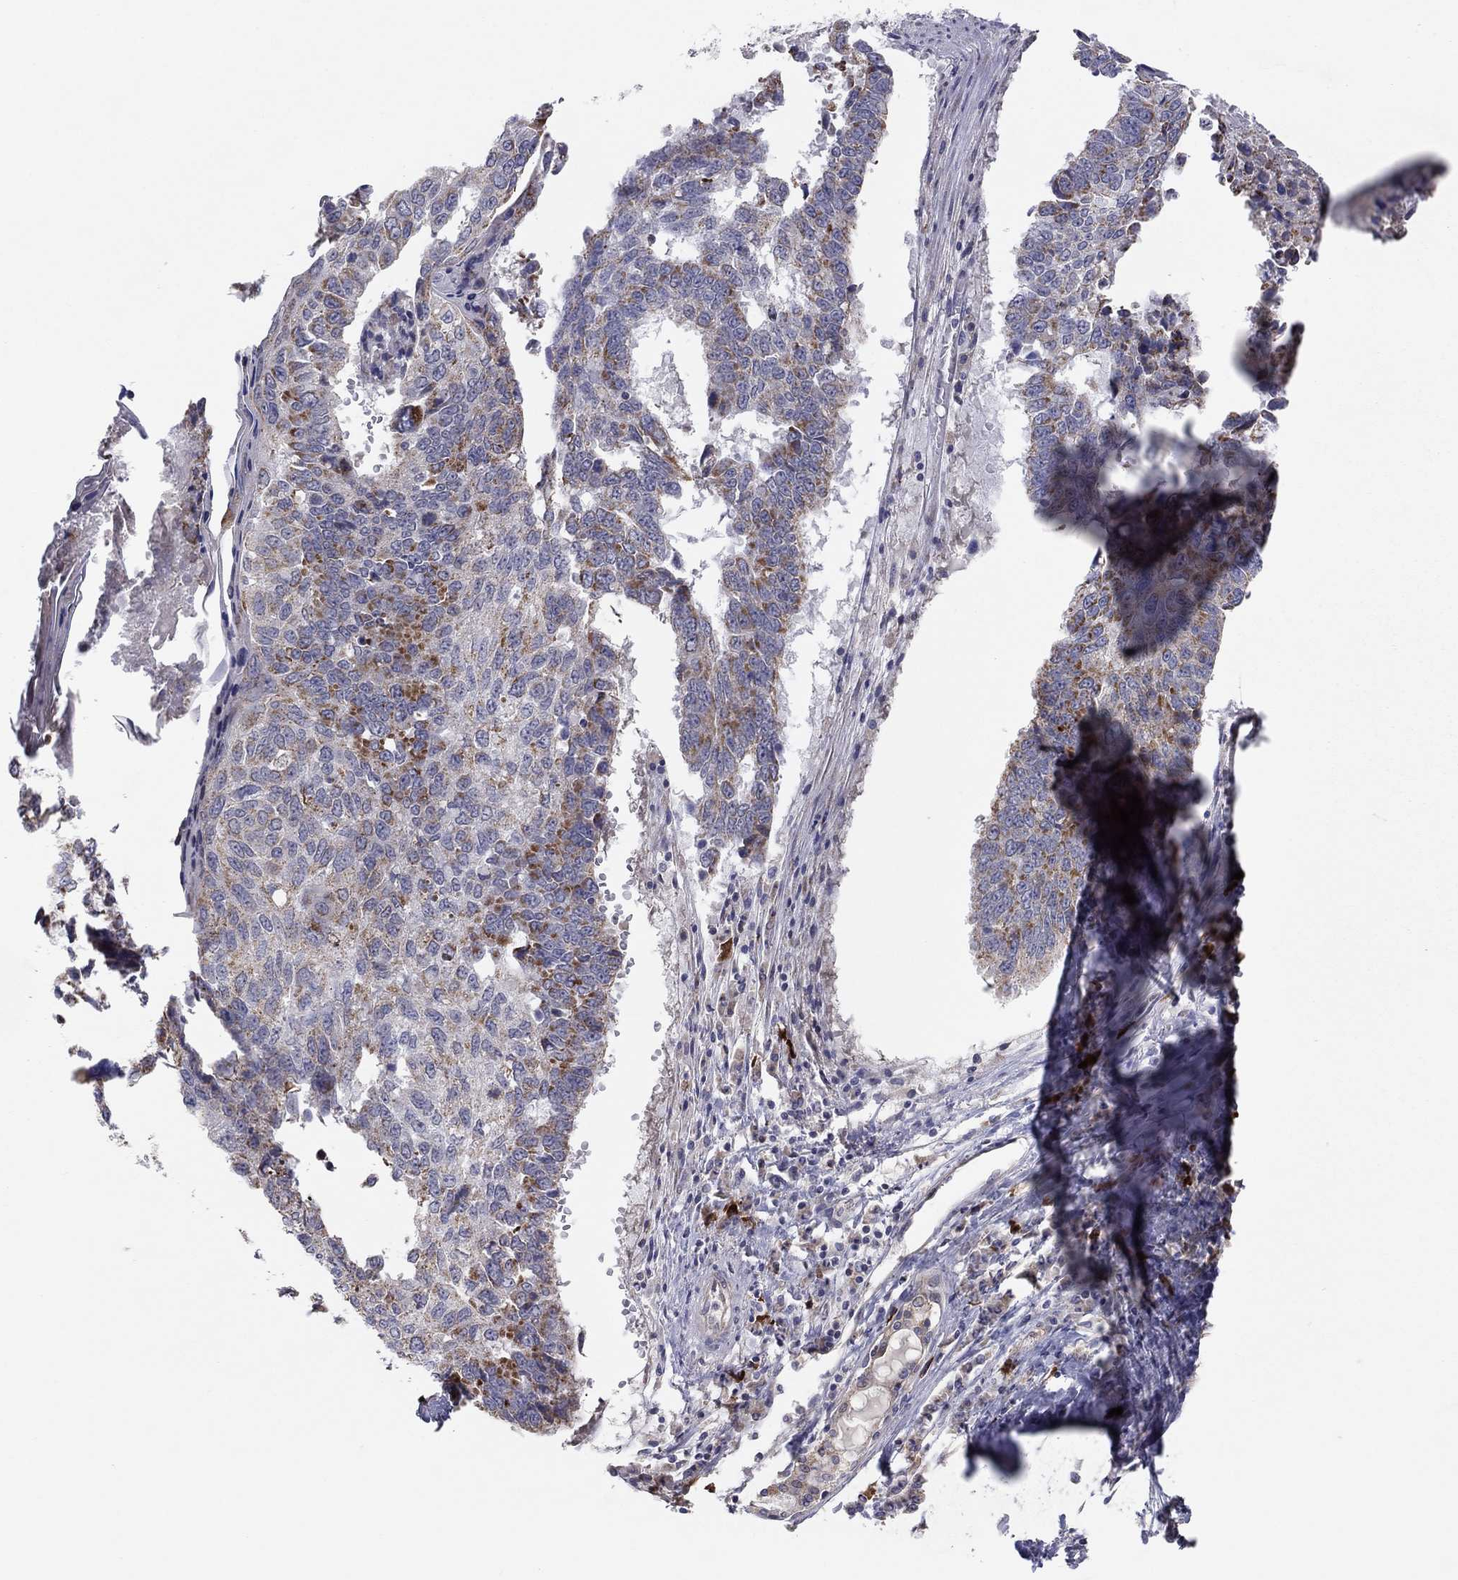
{"staining": {"intensity": "strong", "quantity": "<25%", "location": "cytoplasmic/membranous"}, "tissue": "lung cancer", "cell_type": "Tumor cells", "image_type": "cancer", "snomed": [{"axis": "morphology", "description": "Squamous cell carcinoma, NOS"}, {"axis": "topography", "description": "Lung"}], "caption": "There is medium levels of strong cytoplasmic/membranous staining in tumor cells of squamous cell carcinoma (lung), as demonstrated by immunohistochemical staining (brown color).", "gene": "CRACDL", "patient": {"sex": "male", "age": 73}}